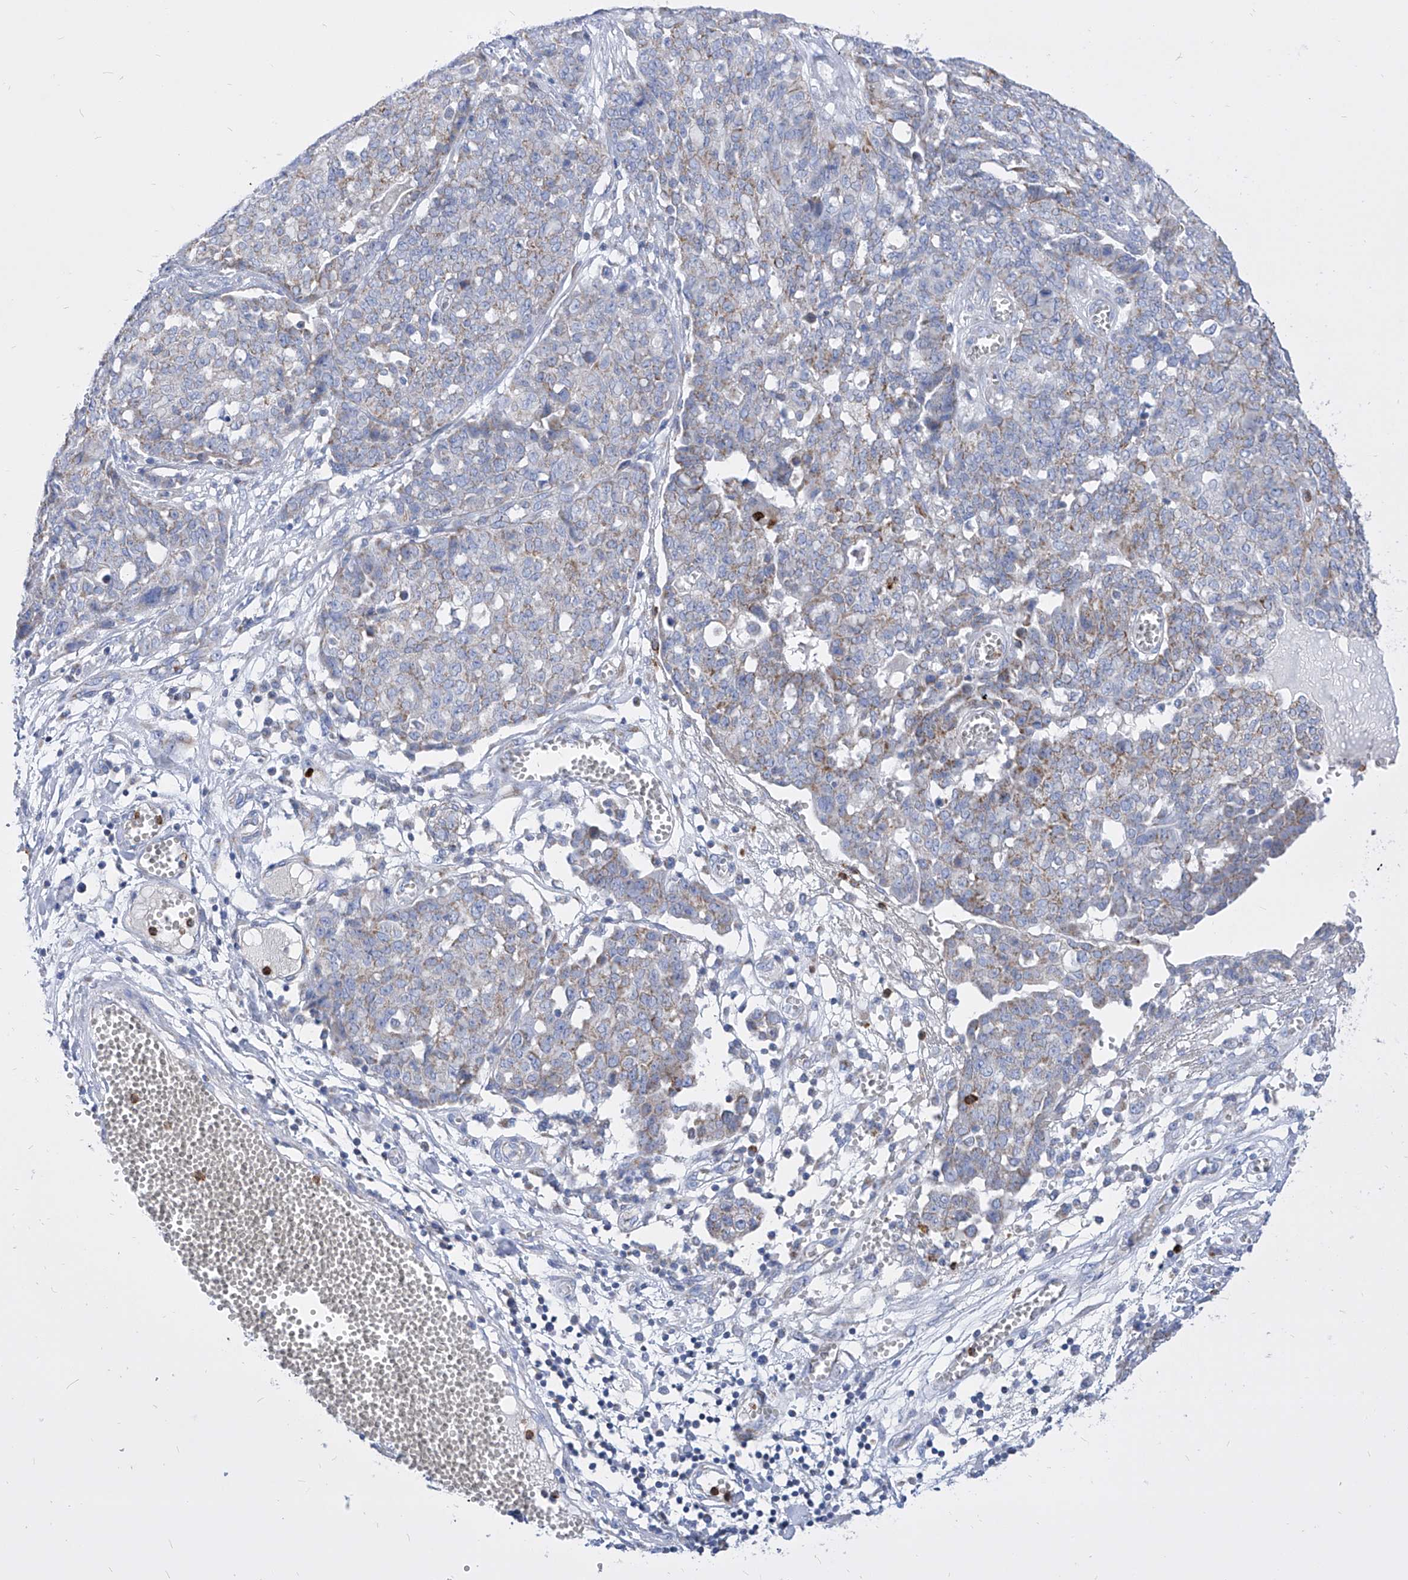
{"staining": {"intensity": "weak", "quantity": "<25%", "location": "cytoplasmic/membranous"}, "tissue": "ovarian cancer", "cell_type": "Tumor cells", "image_type": "cancer", "snomed": [{"axis": "morphology", "description": "Cystadenocarcinoma, serous, NOS"}, {"axis": "topography", "description": "Soft tissue"}, {"axis": "topography", "description": "Ovary"}], "caption": "The micrograph displays no significant positivity in tumor cells of ovarian cancer (serous cystadenocarcinoma). (DAB immunohistochemistry (IHC), high magnification).", "gene": "COQ3", "patient": {"sex": "female", "age": 57}}